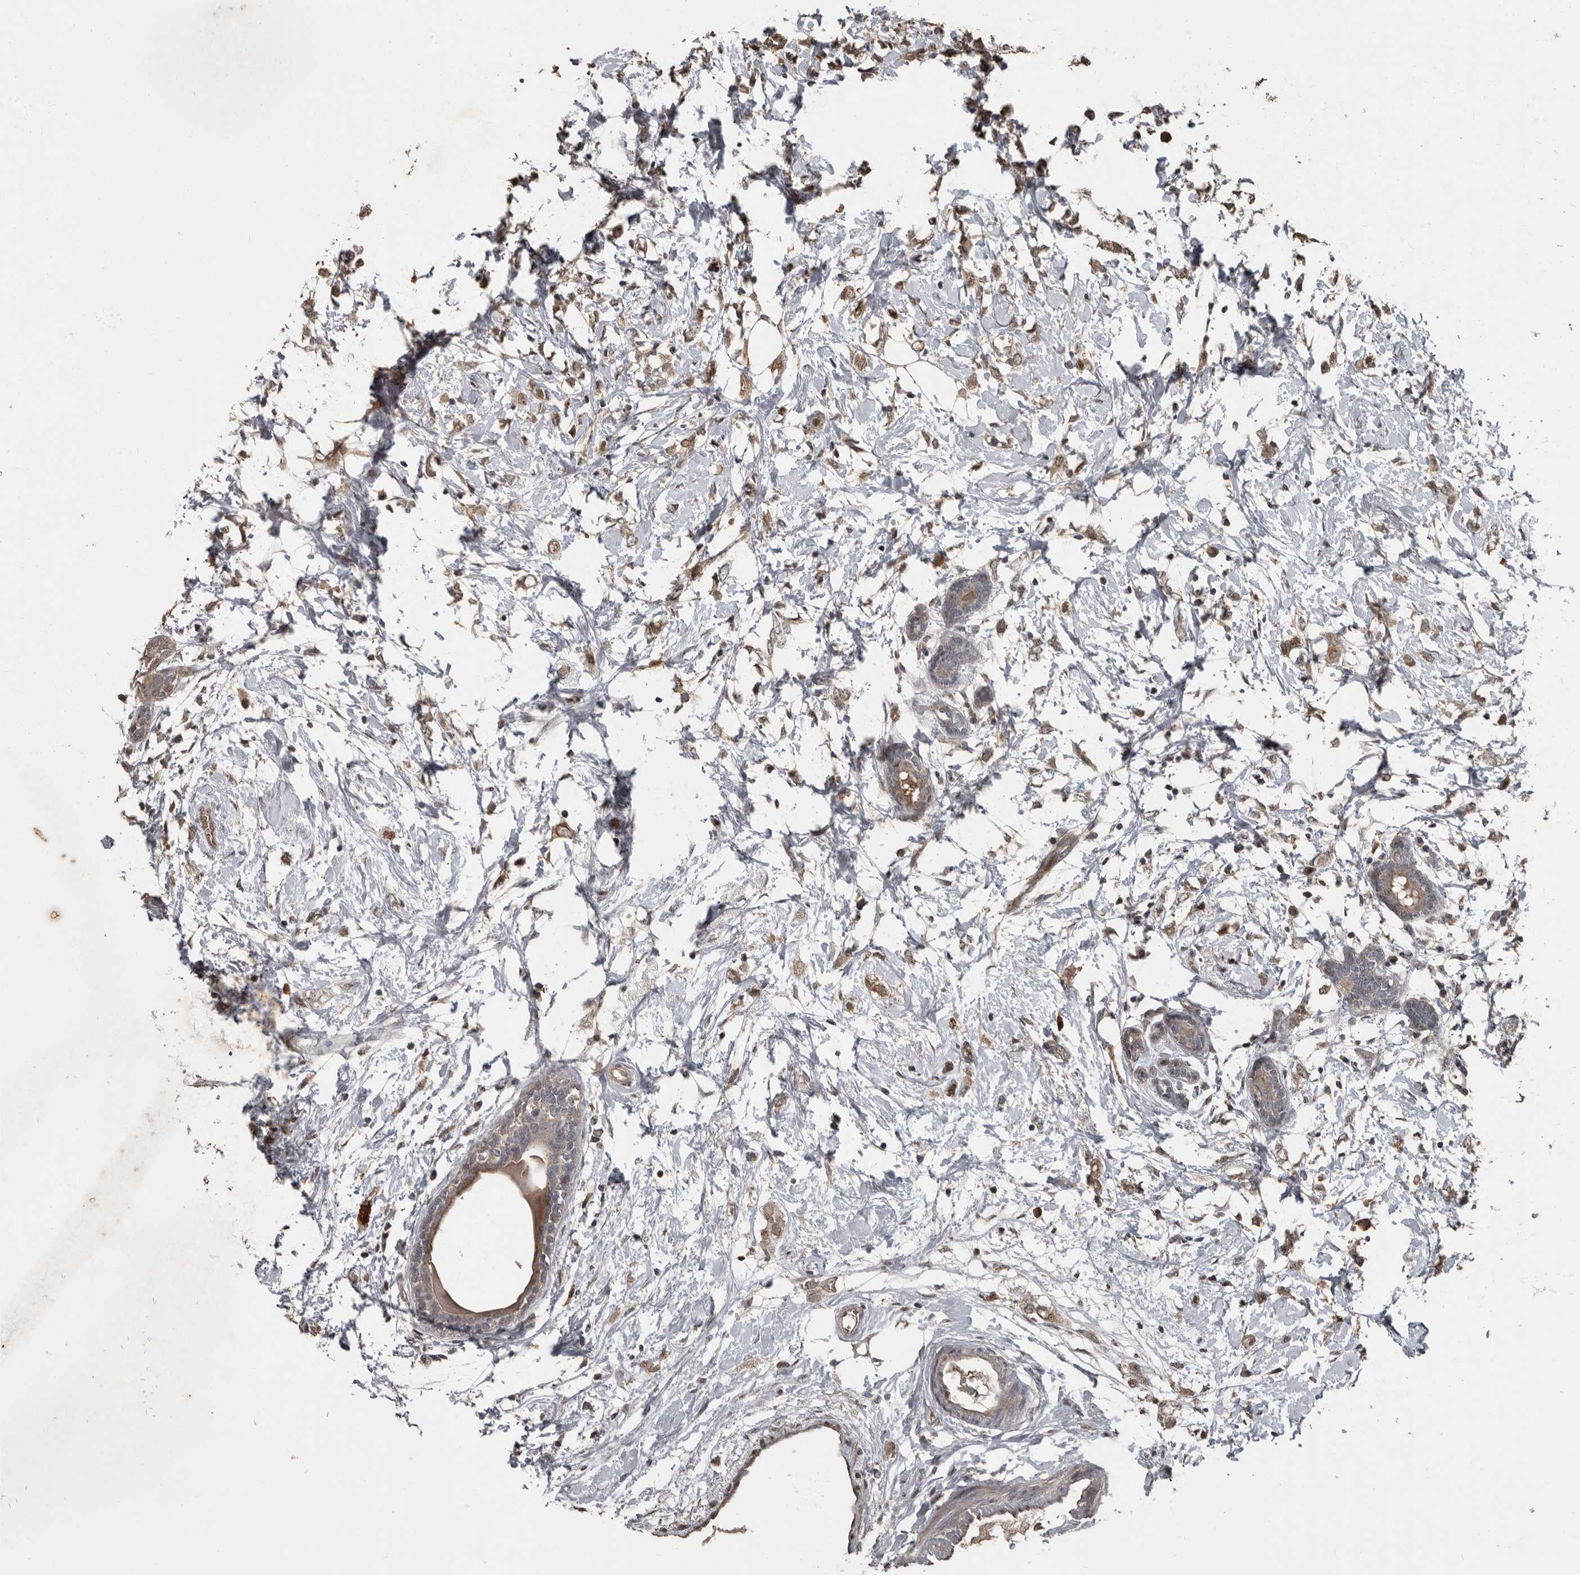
{"staining": {"intensity": "weak", "quantity": ">75%", "location": "cytoplasmic/membranous,nuclear"}, "tissue": "breast cancer", "cell_type": "Tumor cells", "image_type": "cancer", "snomed": [{"axis": "morphology", "description": "Normal tissue, NOS"}, {"axis": "morphology", "description": "Lobular carcinoma"}, {"axis": "topography", "description": "Breast"}], "caption": "IHC (DAB (3,3'-diaminobenzidine)) staining of human breast cancer demonstrates weak cytoplasmic/membranous and nuclear protein expression in about >75% of tumor cells.", "gene": "FSBP", "patient": {"sex": "female", "age": 47}}